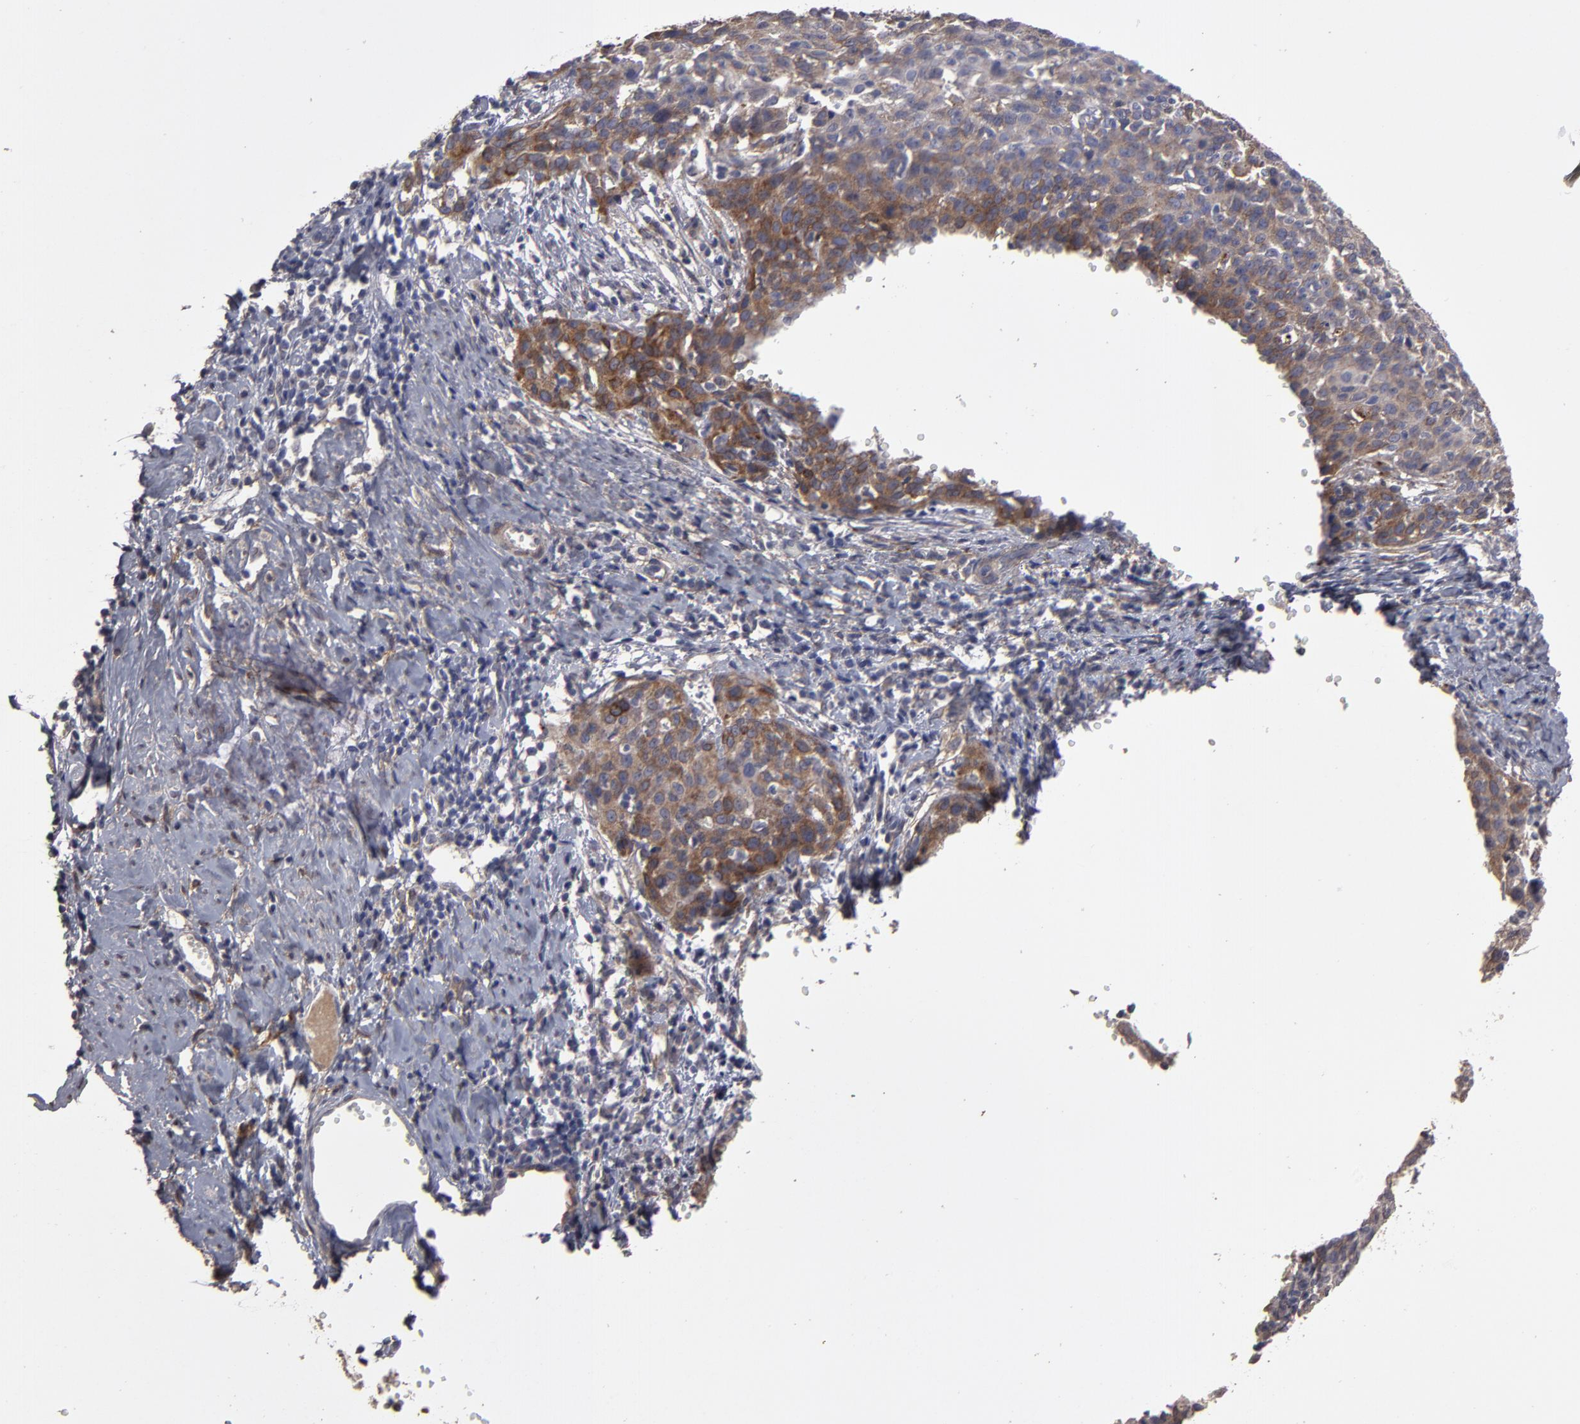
{"staining": {"intensity": "moderate", "quantity": ">75%", "location": "cytoplasmic/membranous"}, "tissue": "cervical cancer", "cell_type": "Tumor cells", "image_type": "cancer", "snomed": [{"axis": "morphology", "description": "Squamous cell carcinoma, NOS"}, {"axis": "topography", "description": "Cervix"}], "caption": "Cervical cancer (squamous cell carcinoma) stained with DAB immunohistochemistry reveals medium levels of moderate cytoplasmic/membranous expression in approximately >75% of tumor cells. Nuclei are stained in blue.", "gene": "ITGB5", "patient": {"sex": "female", "age": 38}}